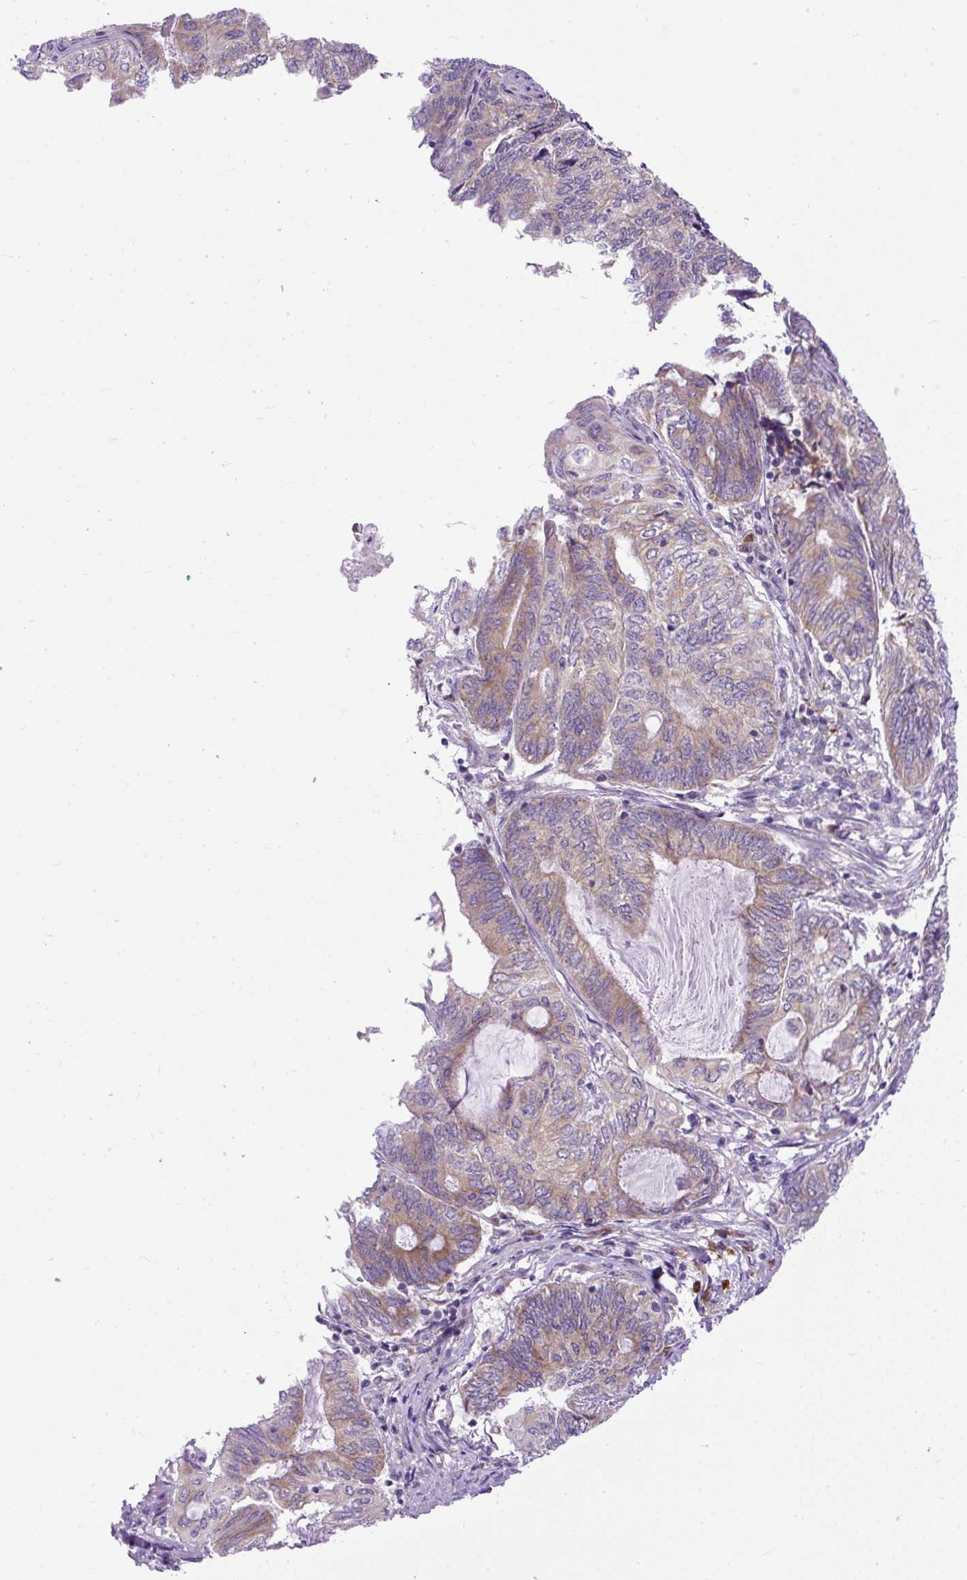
{"staining": {"intensity": "weak", "quantity": ">75%", "location": "cytoplasmic/membranous"}, "tissue": "endometrial cancer", "cell_type": "Tumor cells", "image_type": "cancer", "snomed": [{"axis": "morphology", "description": "Adenocarcinoma, NOS"}, {"axis": "topography", "description": "Uterus"}, {"axis": "topography", "description": "Endometrium"}], "caption": "Tumor cells show weak cytoplasmic/membranous staining in approximately >75% of cells in adenocarcinoma (endometrial). The protein of interest is shown in brown color, while the nuclei are stained blue.", "gene": "SYBU", "patient": {"sex": "female", "age": 70}}